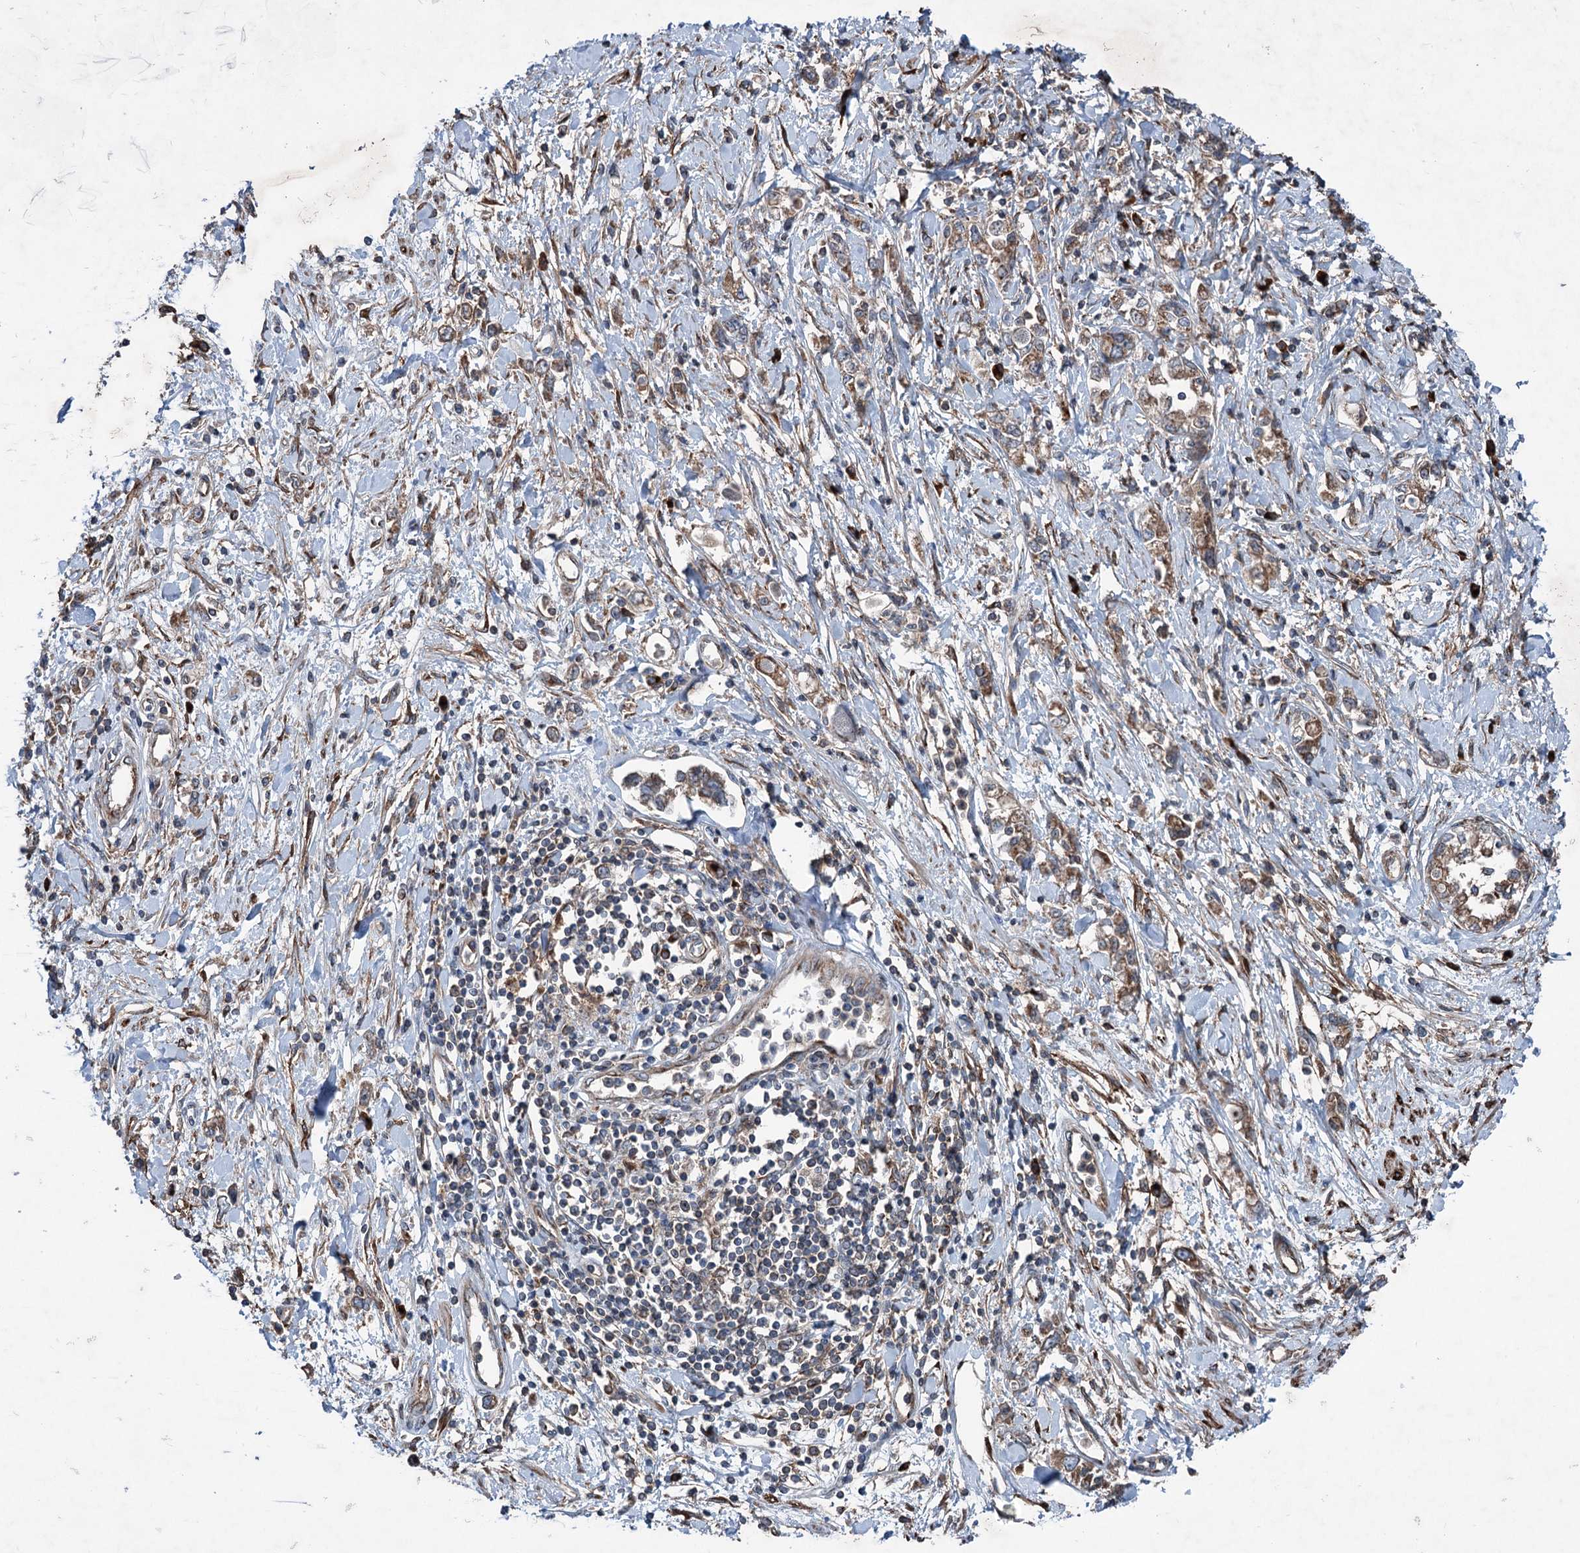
{"staining": {"intensity": "weak", "quantity": ">75%", "location": "cytoplasmic/membranous"}, "tissue": "stomach cancer", "cell_type": "Tumor cells", "image_type": "cancer", "snomed": [{"axis": "morphology", "description": "Adenocarcinoma, NOS"}, {"axis": "topography", "description": "Stomach"}], "caption": "Weak cytoplasmic/membranous staining is appreciated in about >75% of tumor cells in stomach cancer.", "gene": "CALCOCO1", "patient": {"sex": "female", "age": 76}}